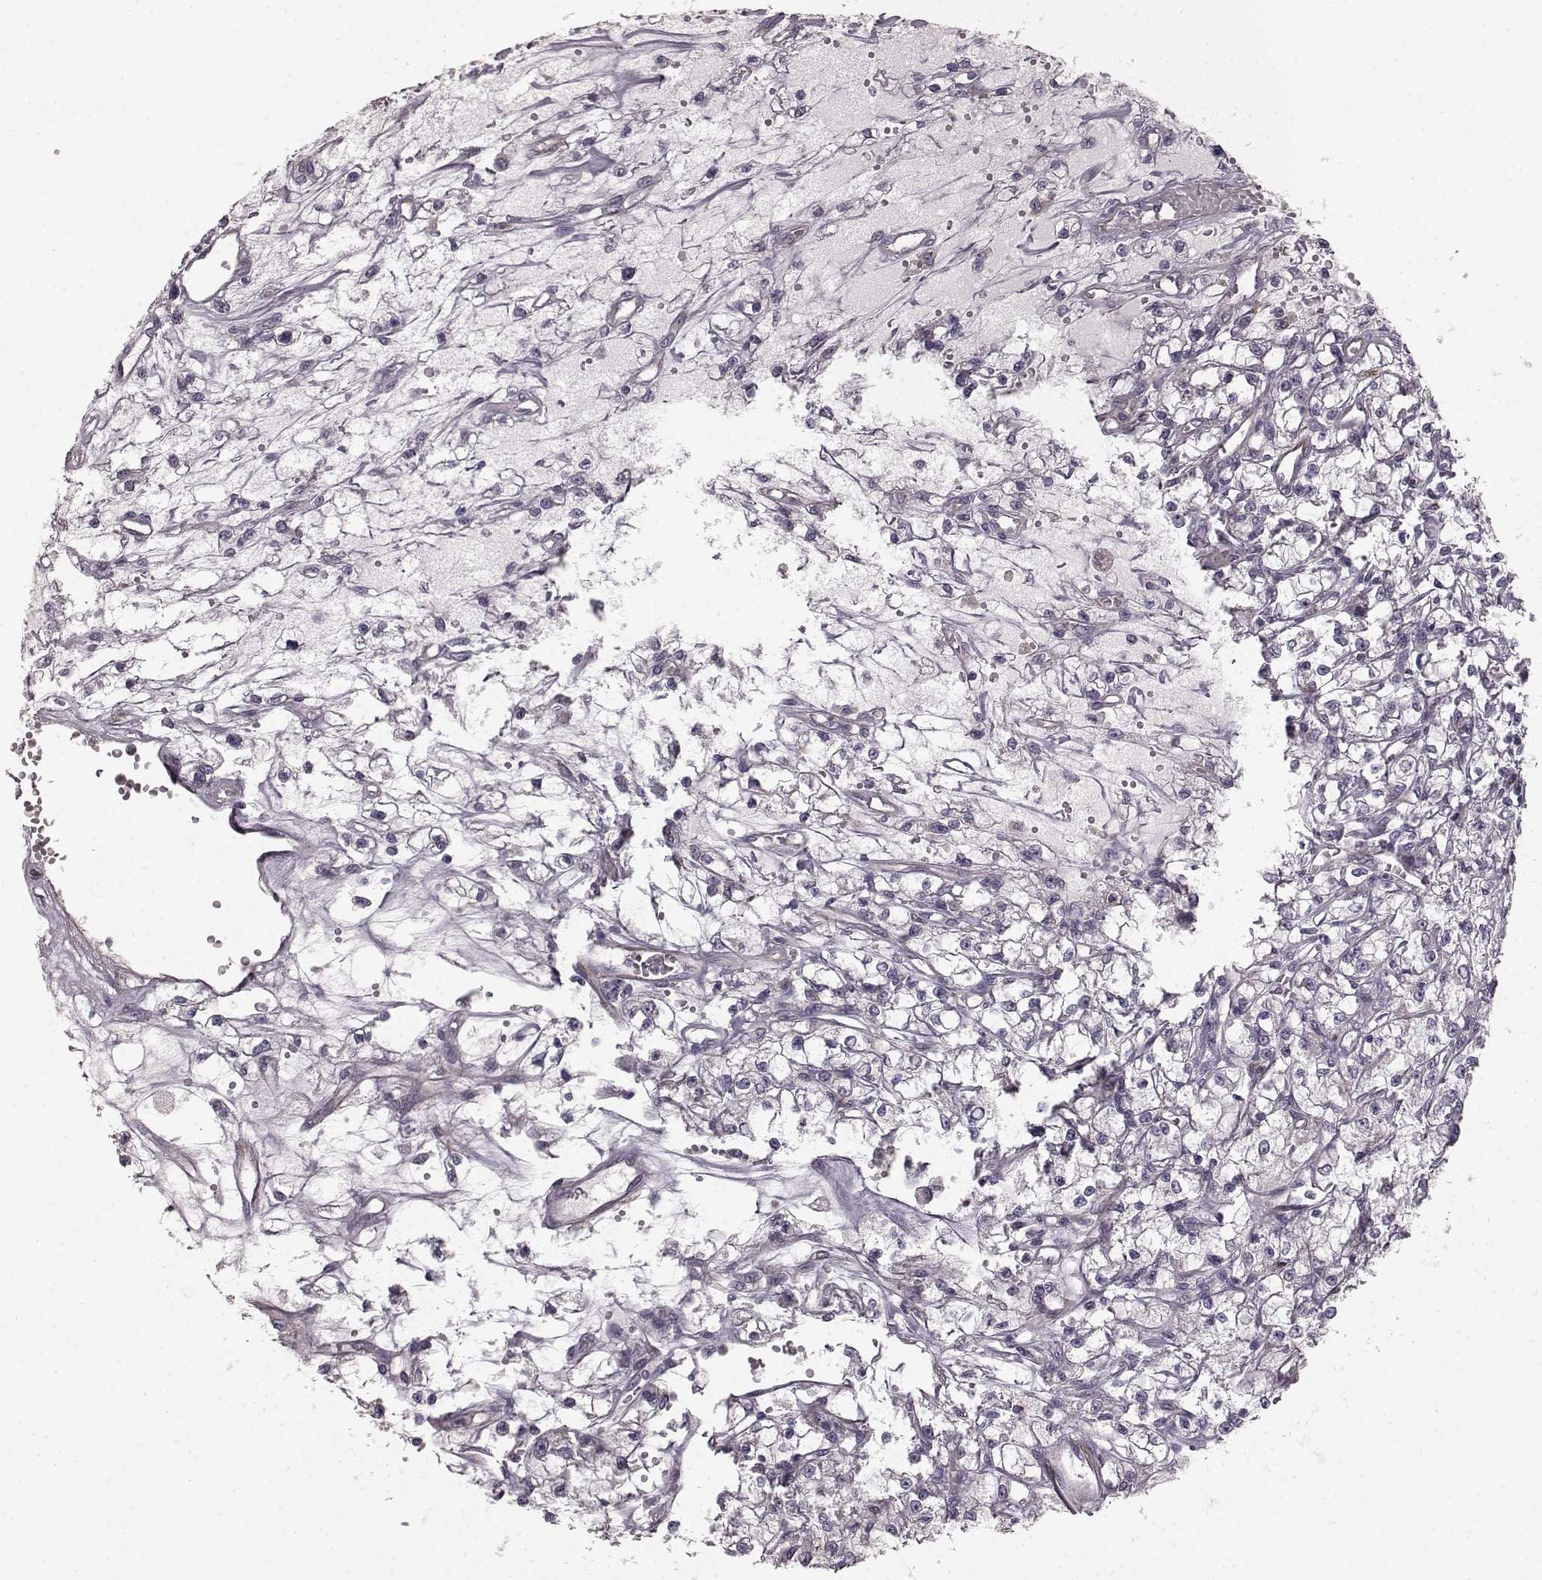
{"staining": {"intensity": "negative", "quantity": "none", "location": "none"}, "tissue": "renal cancer", "cell_type": "Tumor cells", "image_type": "cancer", "snomed": [{"axis": "morphology", "description": "Adenocarcinoma, NOS"}, {"axis": "topography", "description": "Kidney"}], "caption": "An IHC image of renal adenocarcinoma is shown. There is no staining in tumor cells of renal adenocarcinoma. The staining was performed using DAB to visualize the protein expression in brown, while the nuclei were stained in blue with hematoxylin (Magnification: 20x).", "gene": "SLC22A18", "patient": {"sex": "female", "age": 59}}